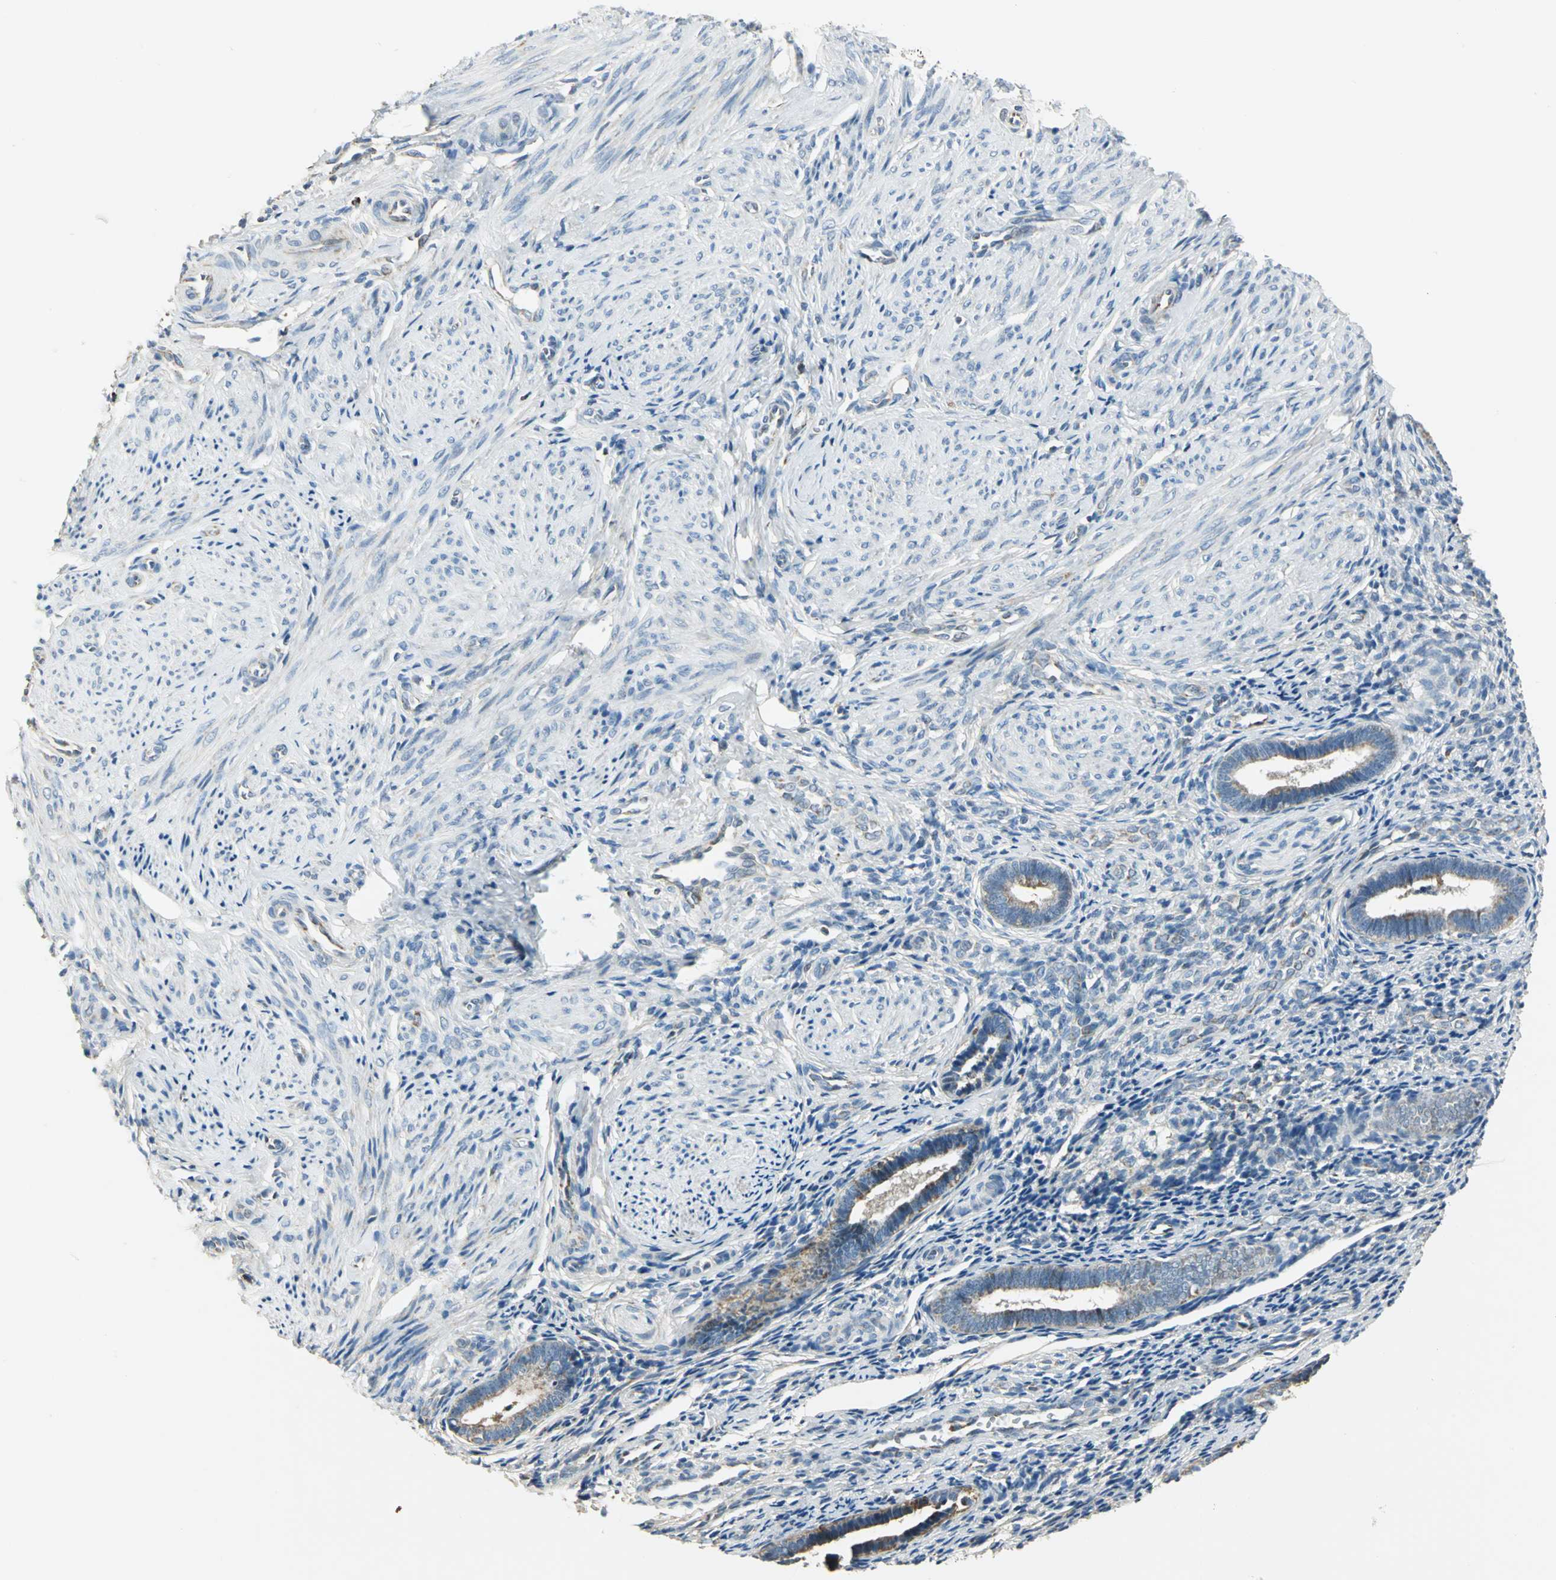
{"staining": {"intensity": "weak", "quantity": "<25%", "location": "cytoplasmic/membranous"}, "tissue": "endometrium", "cell_type": "Cells in endometrial stroma", "image_type": "normal", "snomed": [{"axis": "morphology", "description": "Normal tissue, NOS"}, {"axis": "topography", "description": "Endometrium"}], "caption": "This photomicrograph is of unremarkable endometrium stained with immunohistochemistry to label a protein in brown with the nuclei are counter-stained blue. There is no expression in cells in endometrial stroma. (IHC, brightfield microscopy, high magnification).", "gene": "ACADM", "patient": {"sex": "female", "age": 27}}